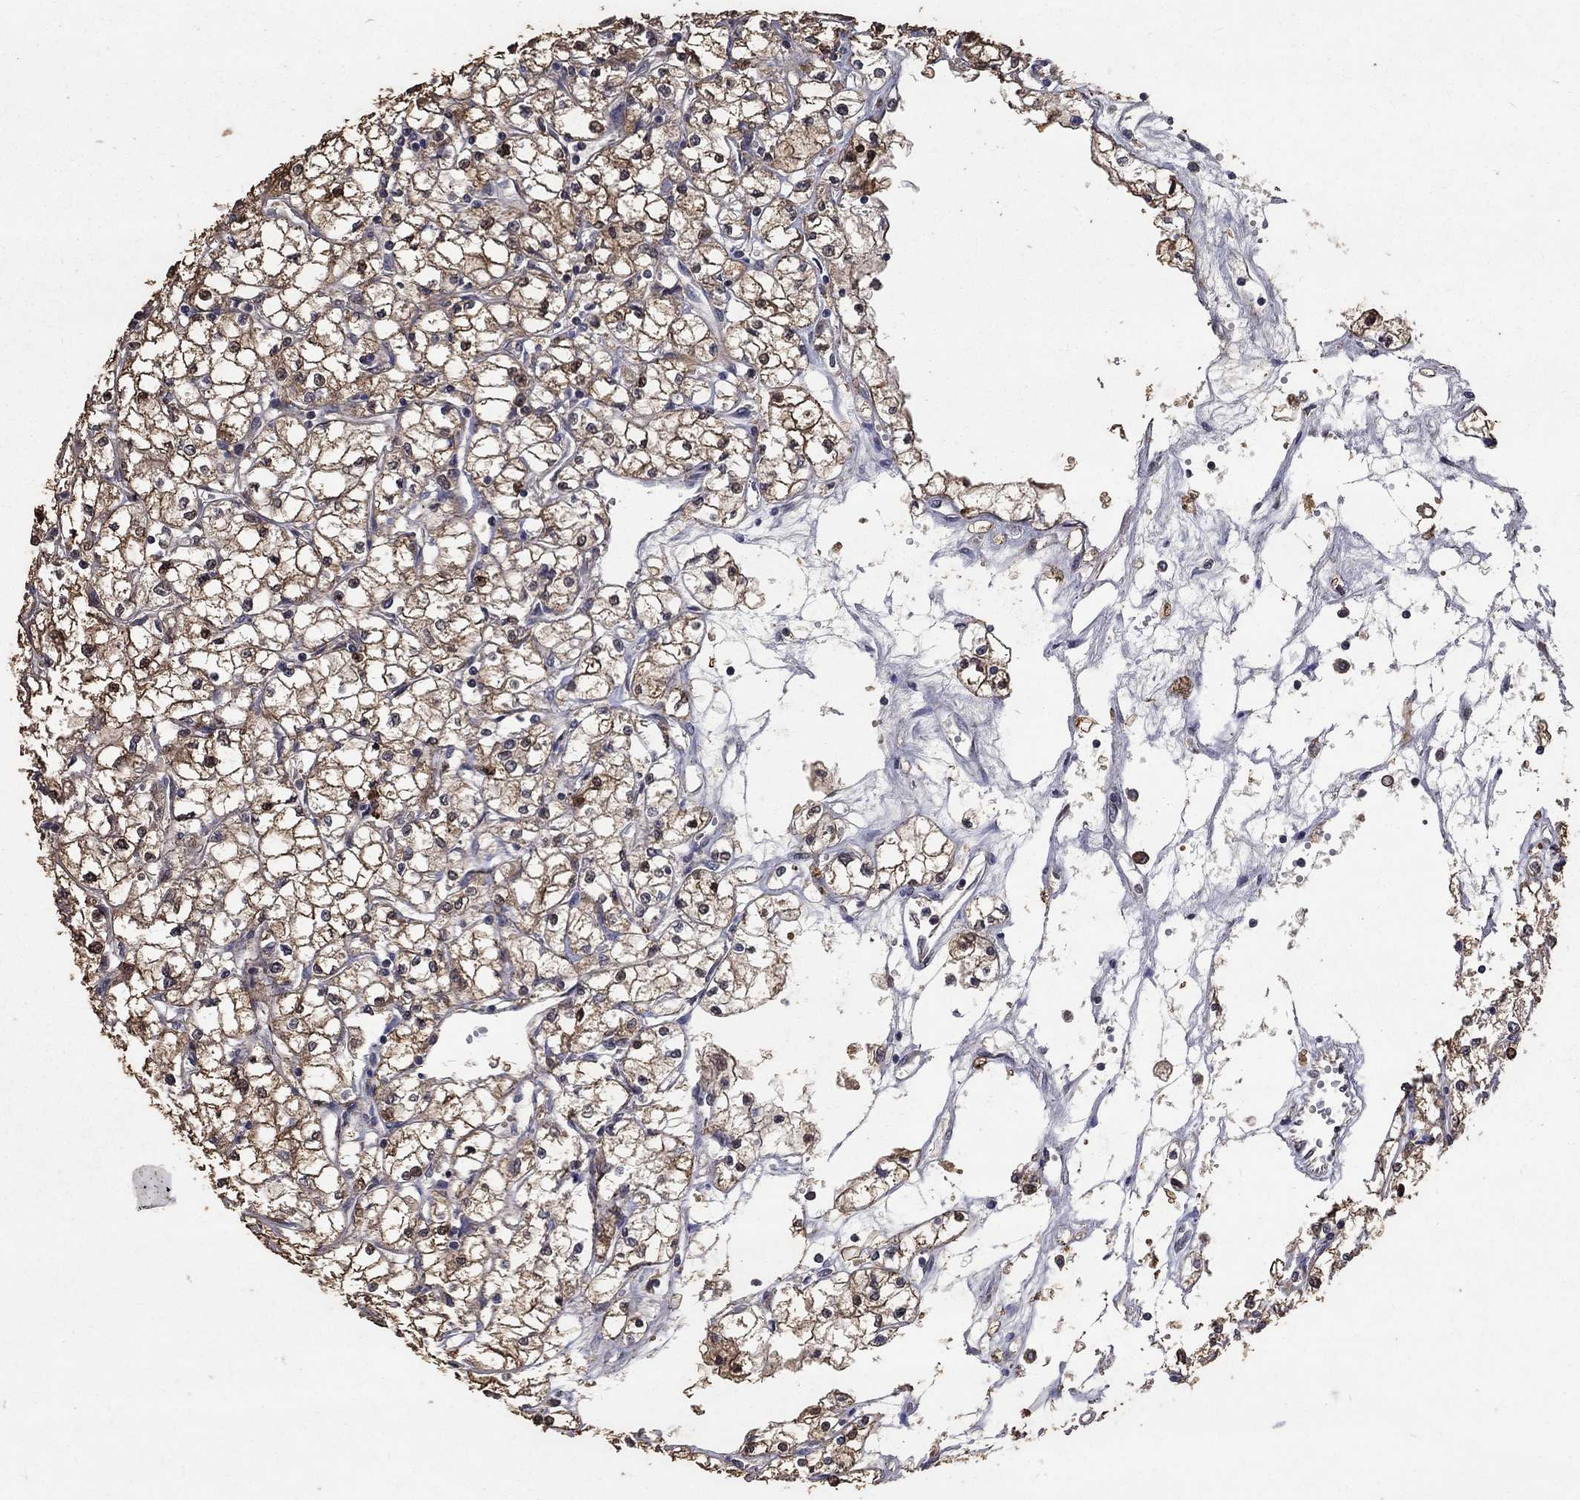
{"staining": {"intensity": "strong", "quantity": "25%-75%", "location": "cytoplasmic/membranous"}, "tissue": "renal cancer", "cell_type": "Tumor cells", "image_type": "cancer", "snomed": [{"axis": "morphology", "description": "Adenocarcinoma, NOS"}, {"axis": "topography", "description": "Kidney"}], "caption": "High-power microscopy captured an immunohistochemistry image of renal cancer (adenocarcinoma), revealing strong cytoplasmic/membranous staining in approximately 25%-75% of tumor cells.", "gene": "C17orf75", "patient": {"sex": "male", "age": 67}}